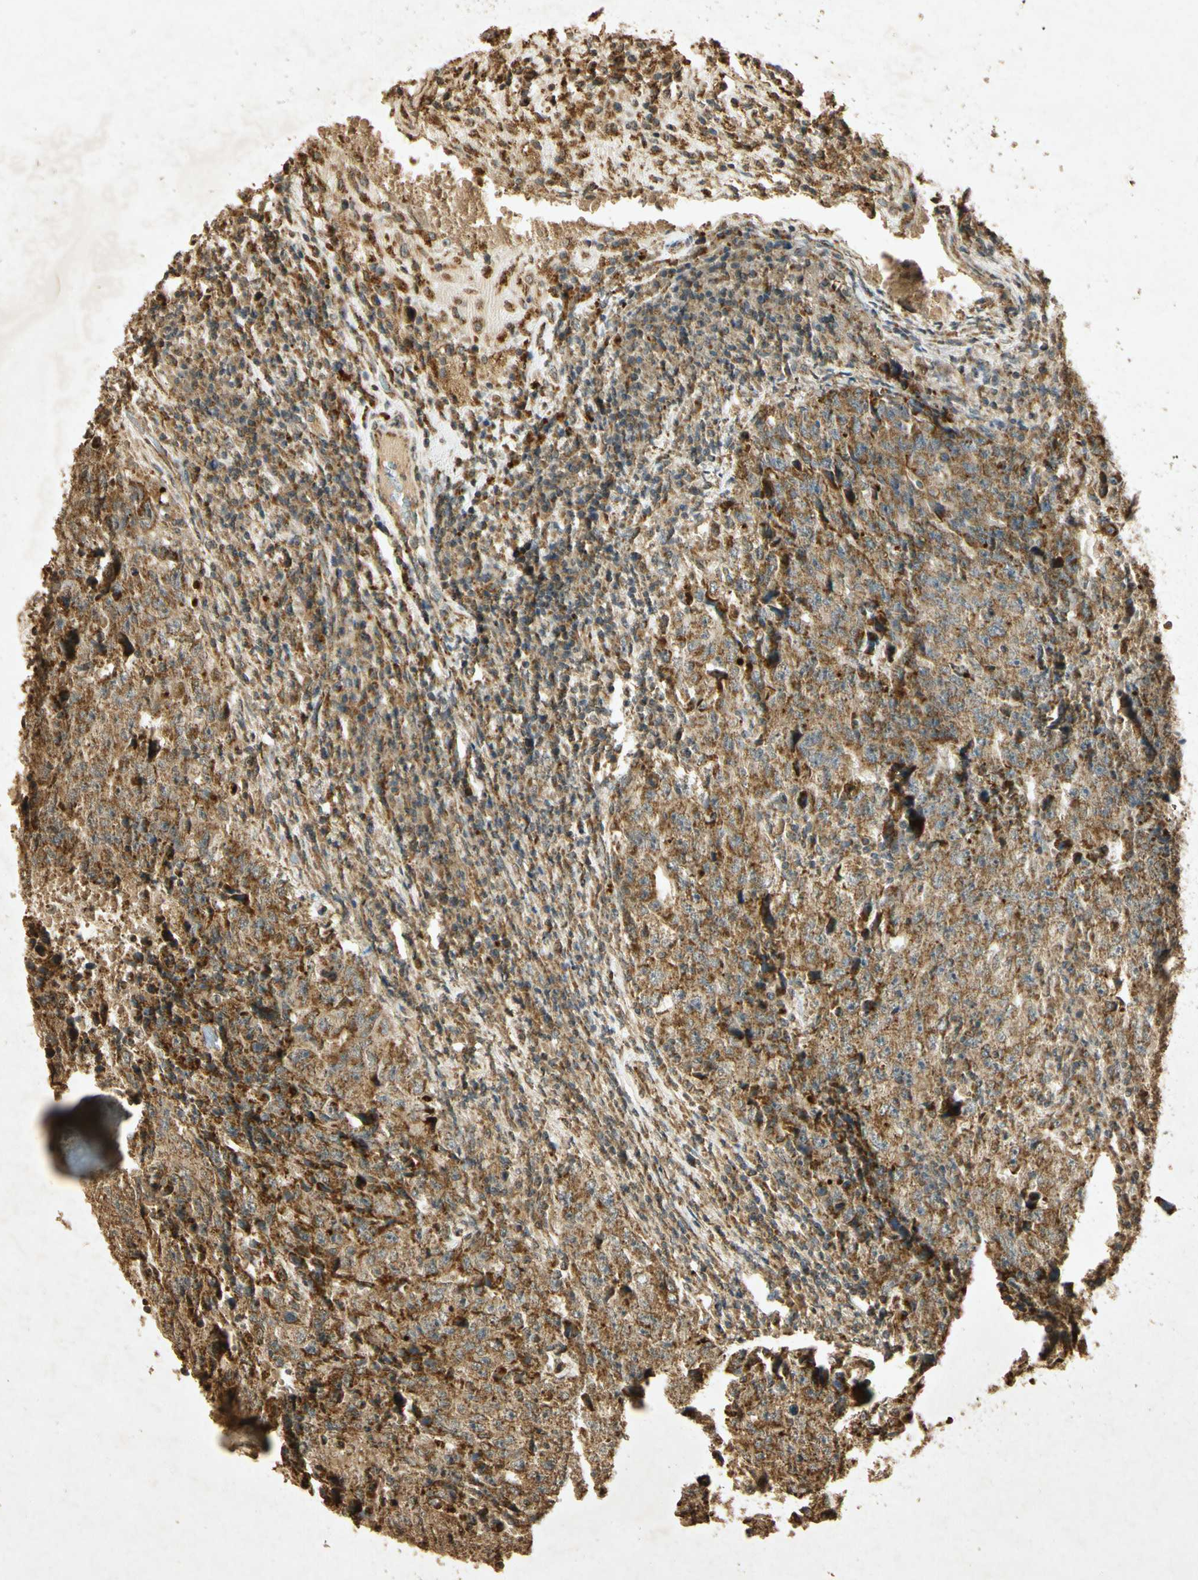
{"staining": {"intensity": "moderate", "quantity": ">75%", "location": "cytoplasmic/membranous"}, "tissue": "testis cancer", "cell_type": "Tumor cells", "image_type": "cancer", "snomed": [{"axis": "morphology", "description": "Necrosis, NOS"}, {"axis": "morphology", "description": "Carcinoma, Embryonal, NOS"}, {"axis": "topography", "description": "Testis"}], "caption": "Testis cancer (embryonal carcinoma) tissue demonstrates moderate cytoplasmic/membranous expression in about >75% of tumor cells", "gene": "PRDX3", "patient": {"sex": "male", "age": 19}}